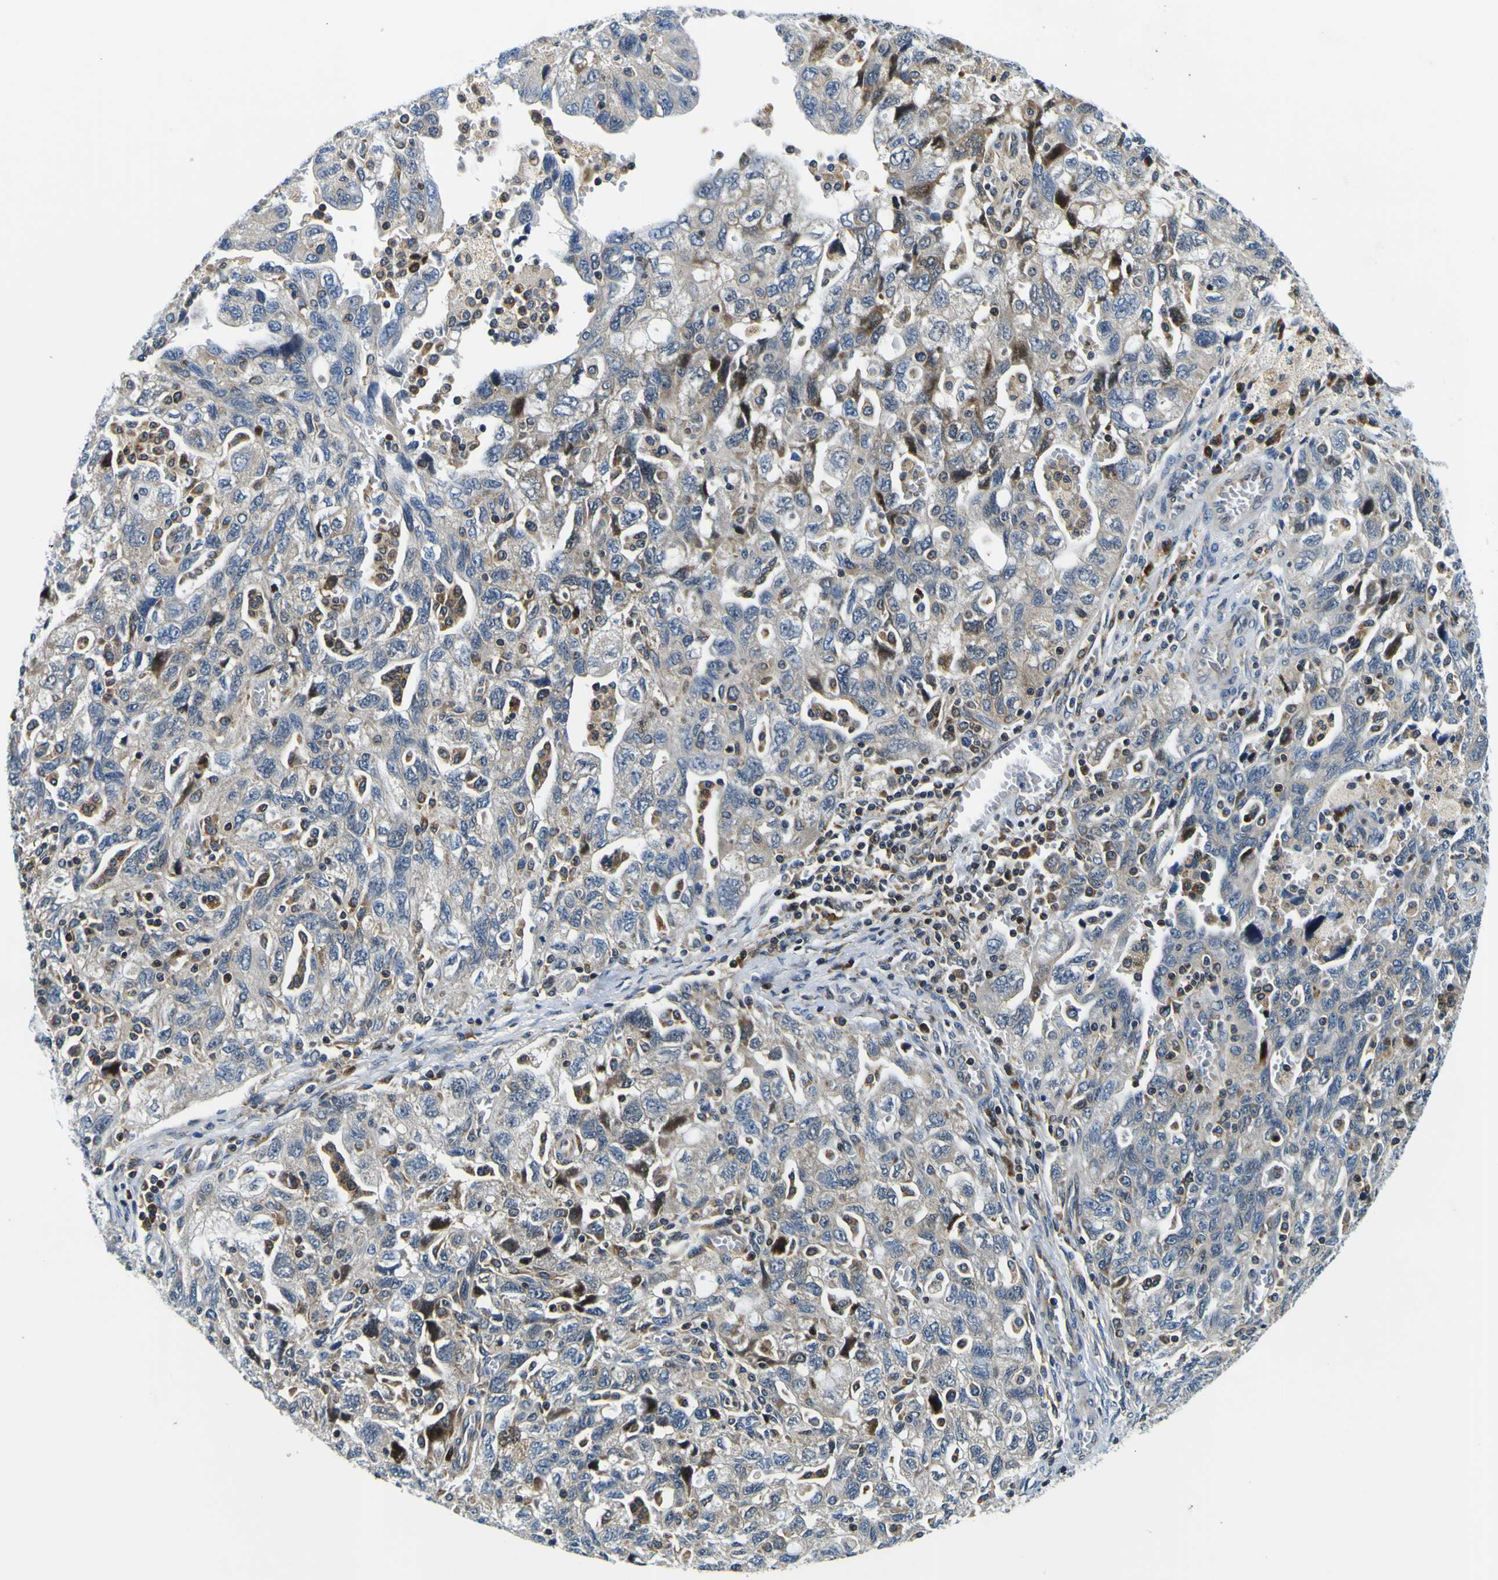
{"staining": {"intensity": "weak", "quantity": ">75%", "location": "cytoplasmic/membranous"}, "tissue": "ovarian cancer", "cell_type": "Tumor cells", "image_type": "cancer", "snomed": [{"axis": "morphology", "description": "Carcinoma, NOS"}, {"axis": "morphology", "description": "Cystadenocarcinoma, serous, NOS"}, {"axis": "topography", "description": "Ovary"}], "caption": "Immunohistochemistry micrograph of neoplastic tissue: ovarian cancer (carcinoma) stained using immunohistochemistry (IHC) demonstrates low levels of weak protein expression localized specifically in the cytoplasmic/membranous of tumor cells, appearing as a cytoplasmic/membranous brown color.", "gene": "NLRP3", "patient": {"sex": "female", "age": 69}}